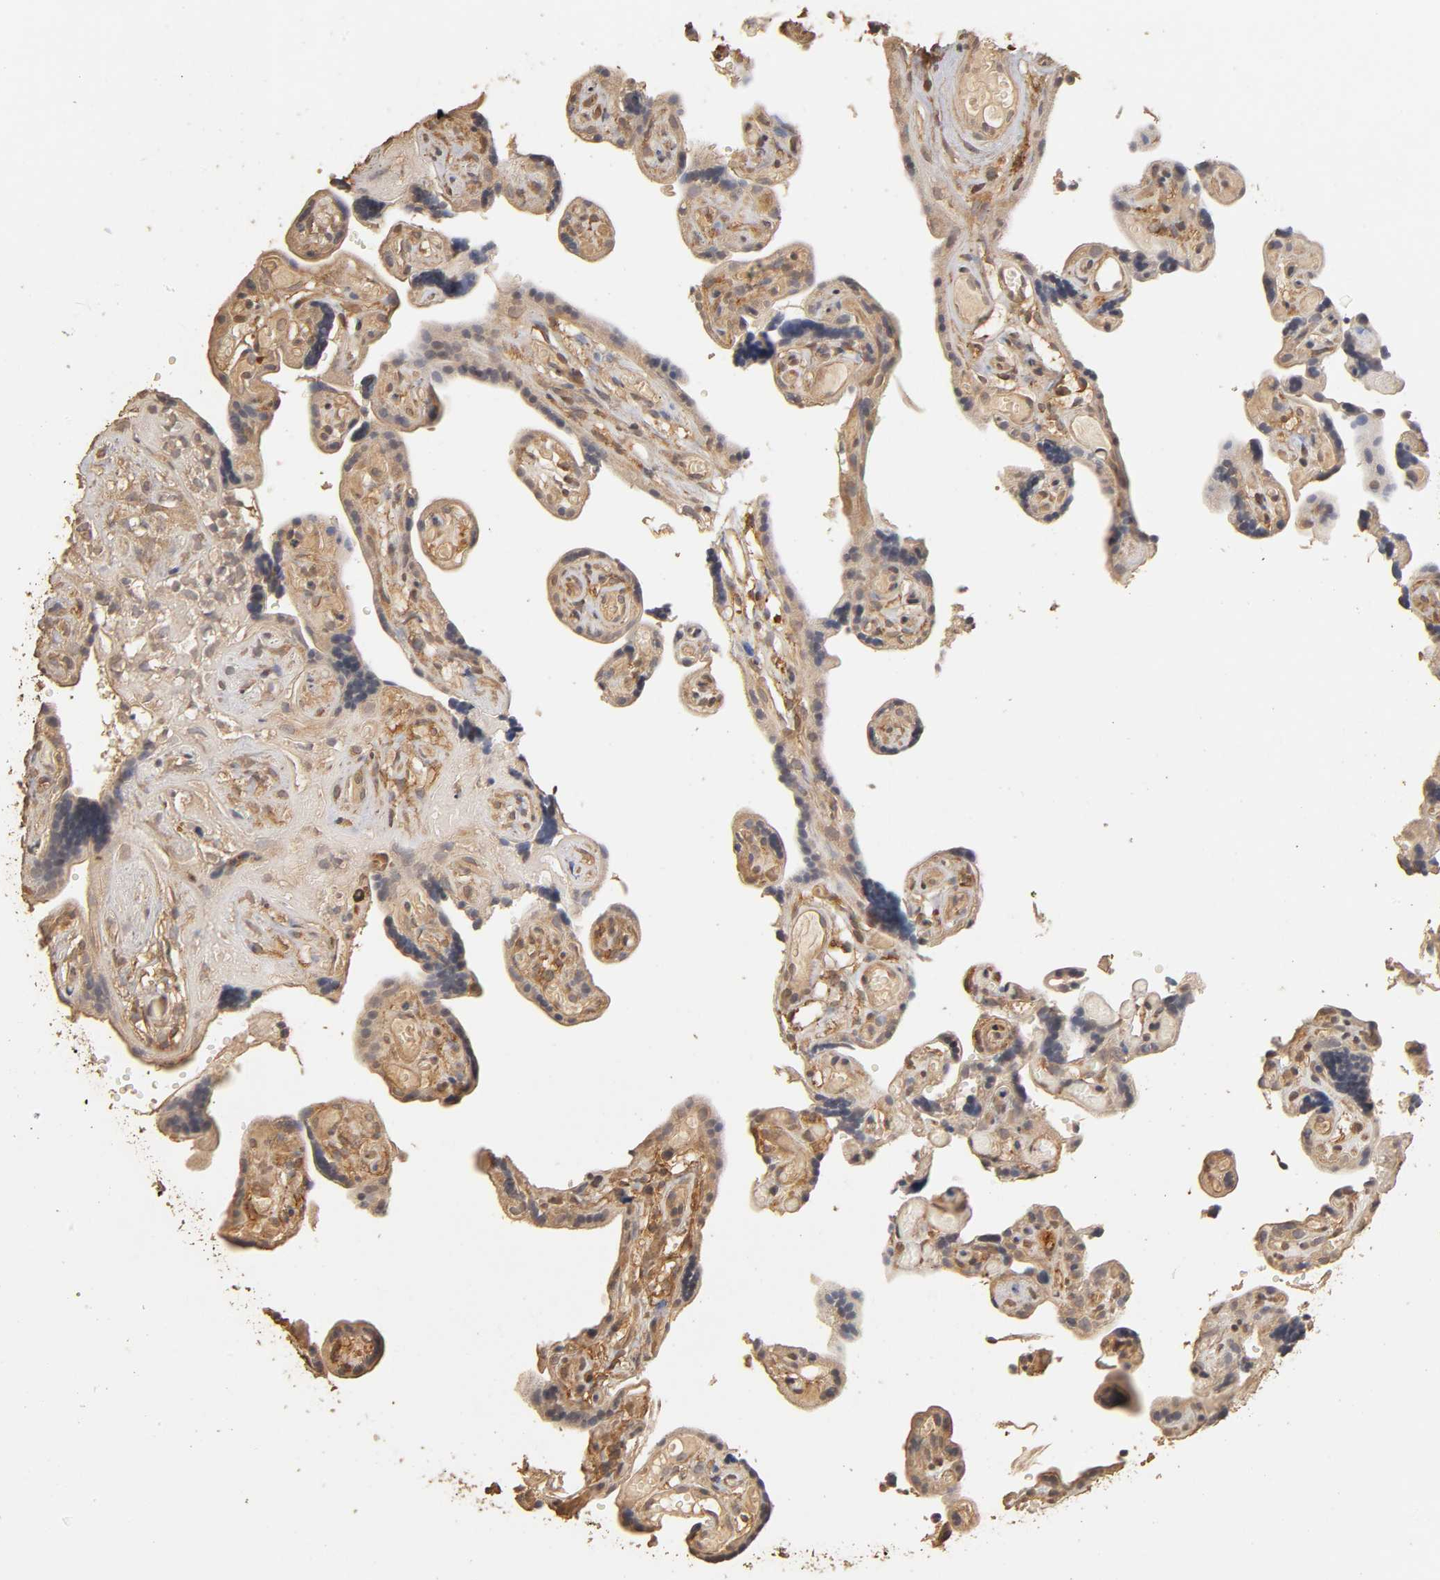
{"staining": {"intensity": "moderate", "quantity": ">75%", "location": "cytoplasmic/membranous"}, "tissue": "placenta", "cell_type": "Trophoblastic cells", "image_type": "normal", "snomed": [{"axis": "morphology", "description": "Normal tissue, NOS"}, {"axis": "topography", "description": "Placenta"}], "caption": "Placenta stained with DAB immunohistochemistry demonstrates medium levels of moderate cytoplasmic/membranous expression in approximately >75% of trophoblastic cells. (IHC, brightfield microscopy, high magnification).", "gene": "VSIG4", "patient": {"sex": "female", "age": 30}}